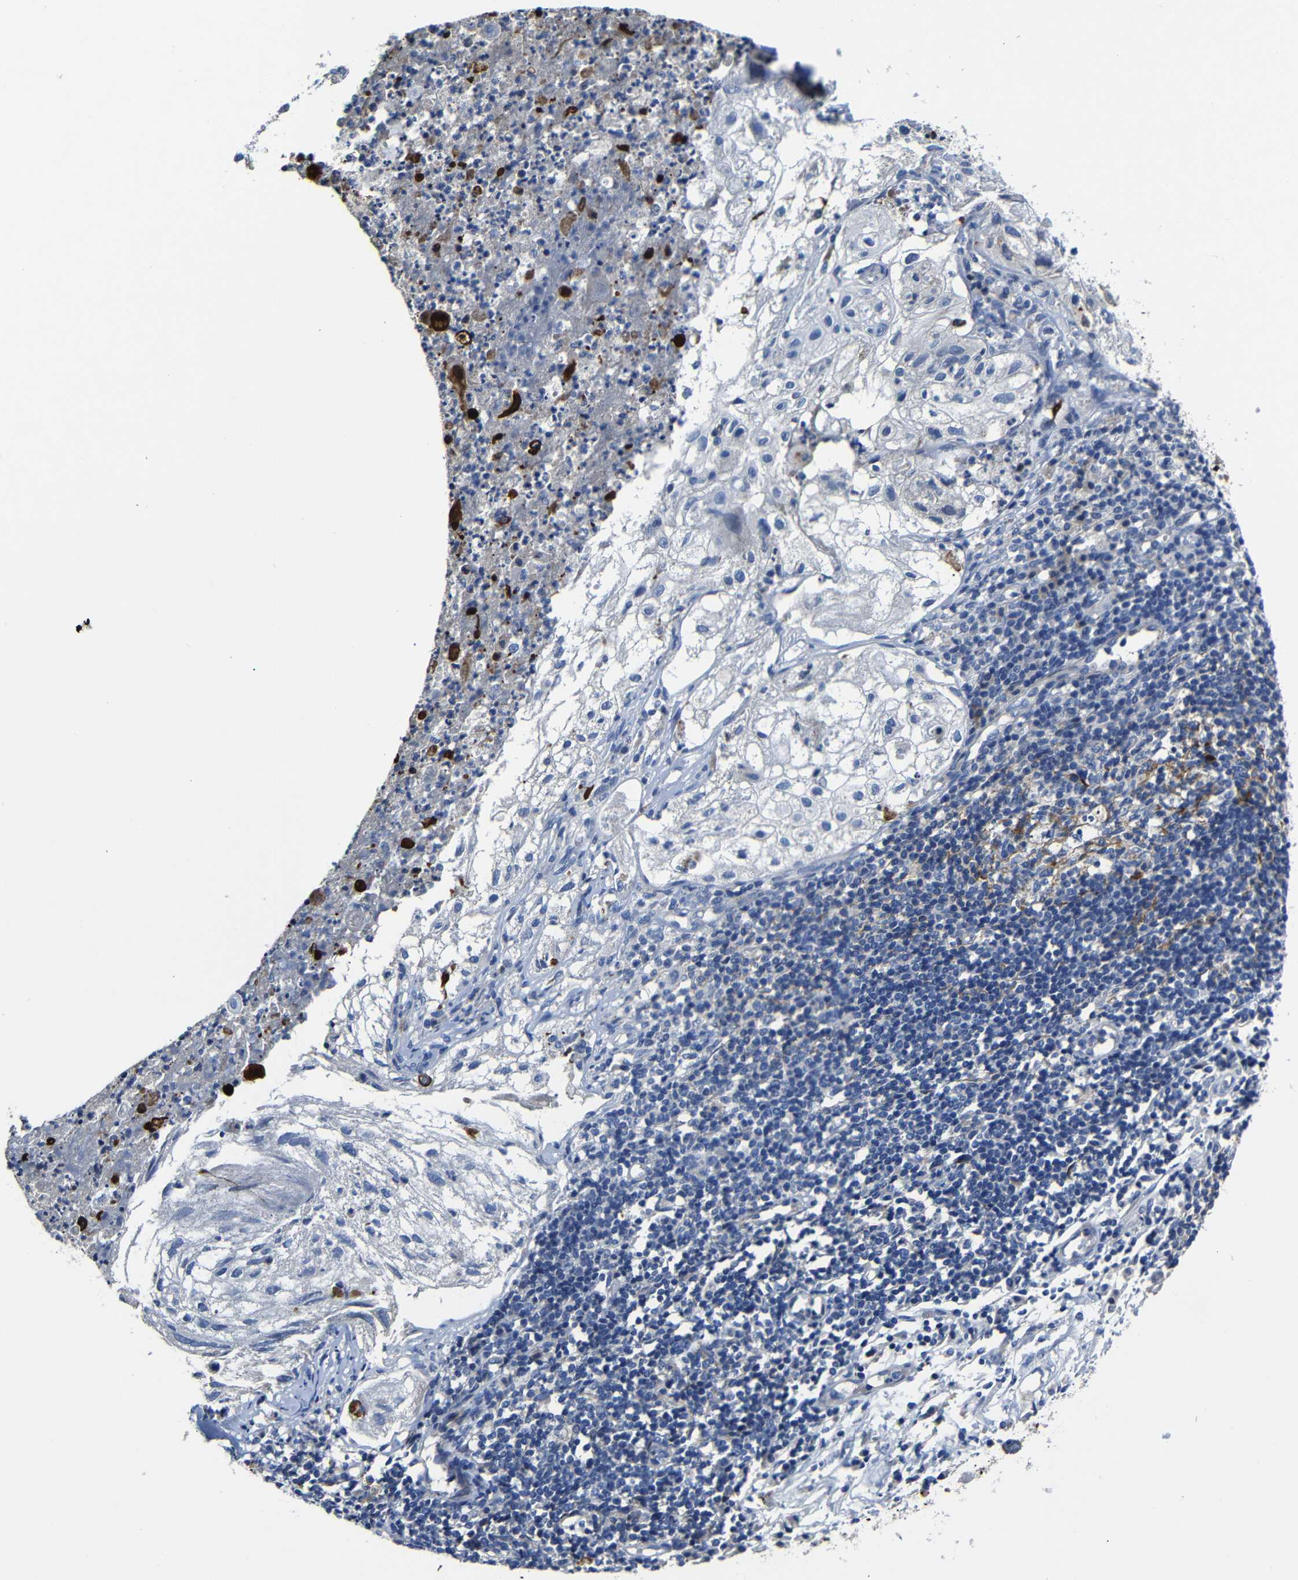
{"staining": {"intensity": "negative", "quantity": "none", "location": "none"}, "tissue": "lung cancer", "cell_type": "Tumor cells", "image_type": "cancer", "snomed": [{"axis": "morphology", "description": "Inflammation, NOS"}, {"axis": "morphology", "description": "Squamous cell carcinoma, NOS"}, {"axis": "topography", "description": "Lymph node"}, {"axis": "topography", "description": "Soft tissue"}, {"axis": "topography", "description": "Lung"}], "caption": "IHC micrograph of neoplastic tissue: squamous cell carcinoma (lung) stained with DAB displays no significant protein staining in tumor cells.", "gene": "AFDN", "patient": {"sex": "male", "age": 66}}